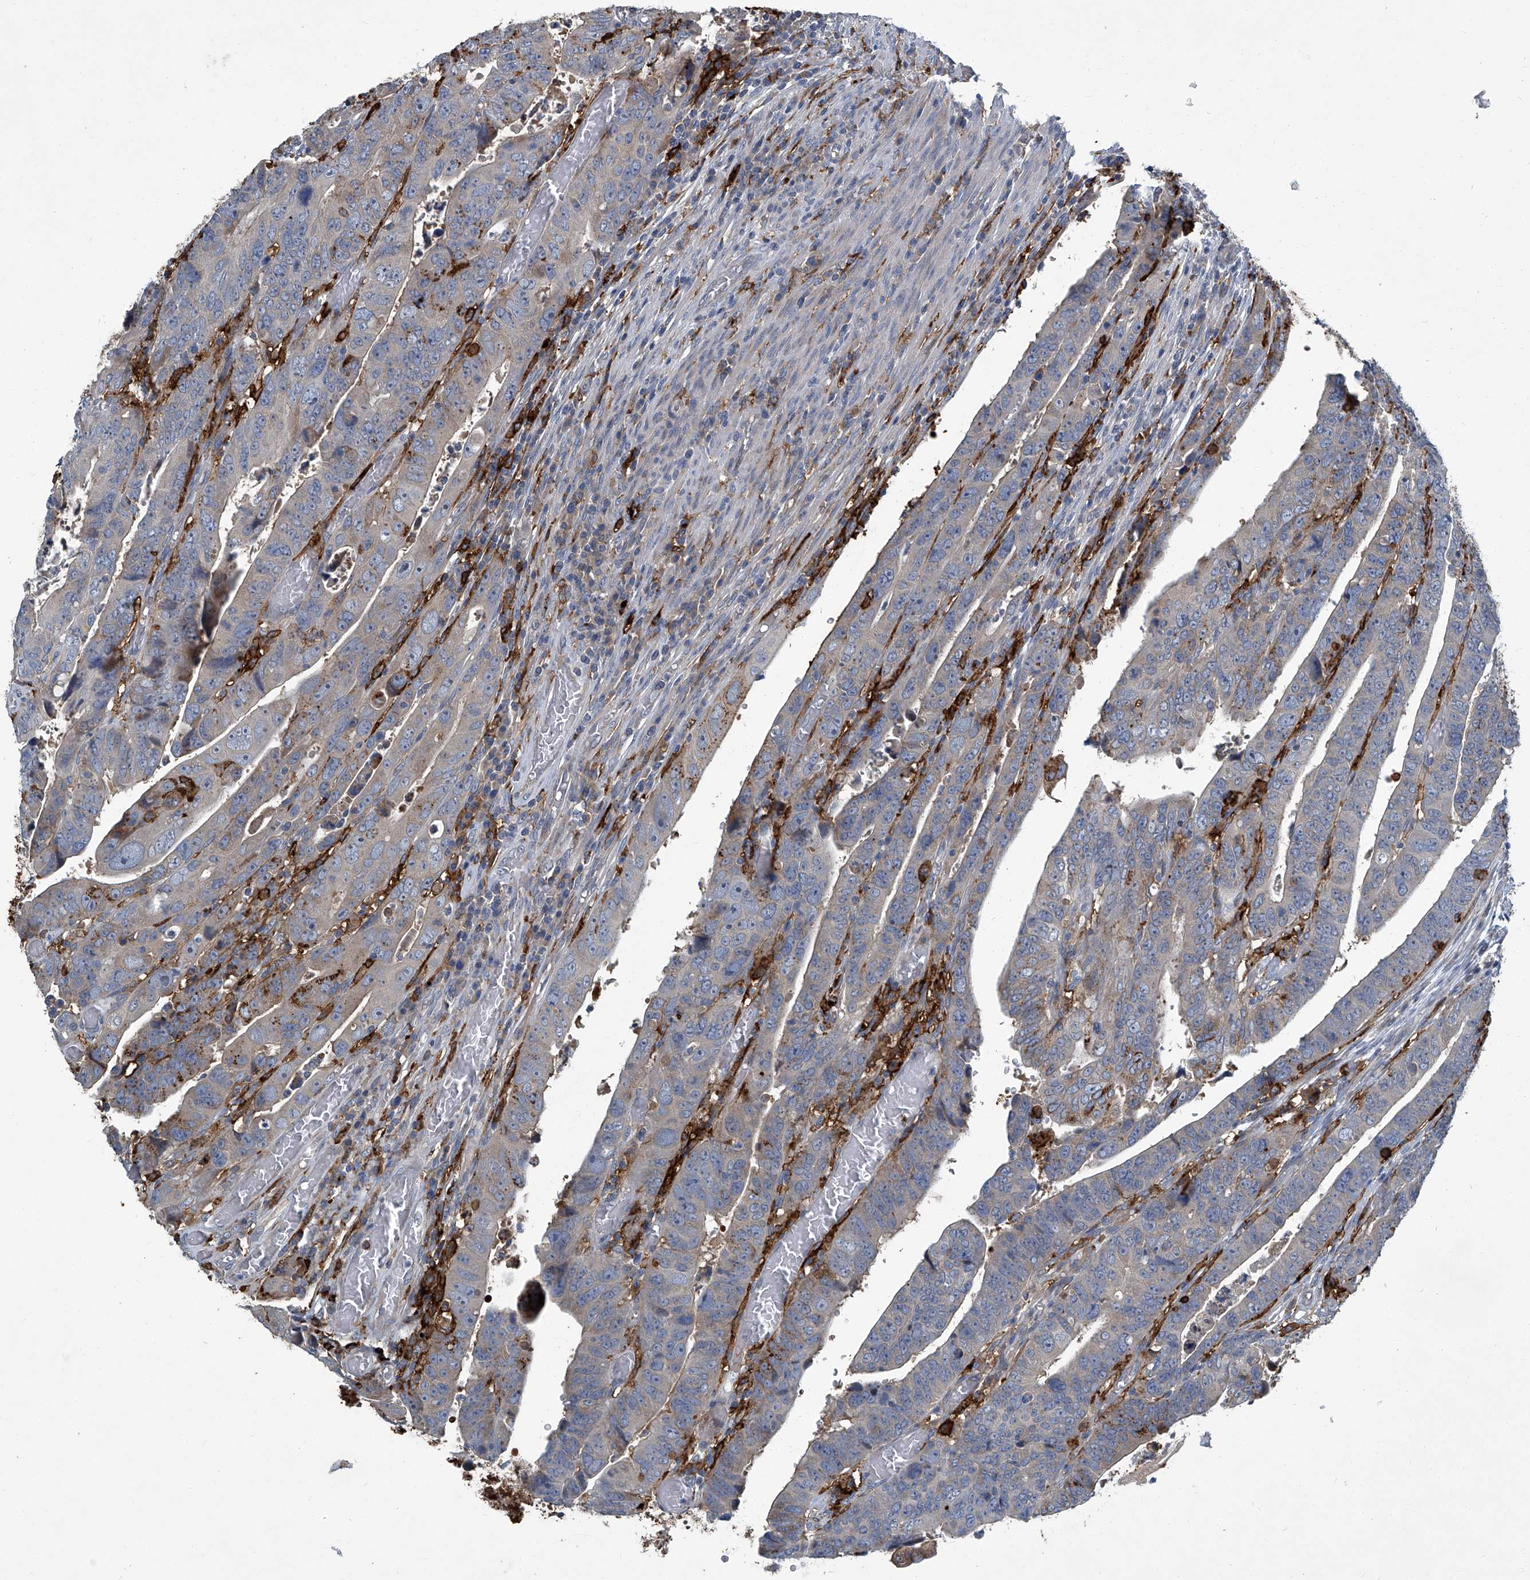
{"staining": {"intensity": "negative", "quantity": "none", "location": "none"}, "tissue": "colorectal cancer", "cell_type": "Tumor cells", "image_type": "cancer", "snomed": [{"axis": "morphology", "description": "Normal tissue, NOS"}, {"axis": "morphology", "description": "Adenocarcinoma, NOS"}, {"axis": "topography", "description": "Rectum"}], "caption": "Immunohistochemistry (IHC) photomicrograph of neoplastic tissue: human colorectal cancer (adenocarcinoma) stained with DAB (3,3'-diaminobenzidine) demonstrates no significant protein positivity in tumor cells. (DAB (3,3'-diaminobenzidine) immunohistochemistry with hematoxylin counter stain).", "gene": "FAM167A", "patient": {"sex": "female", "age": 65}}